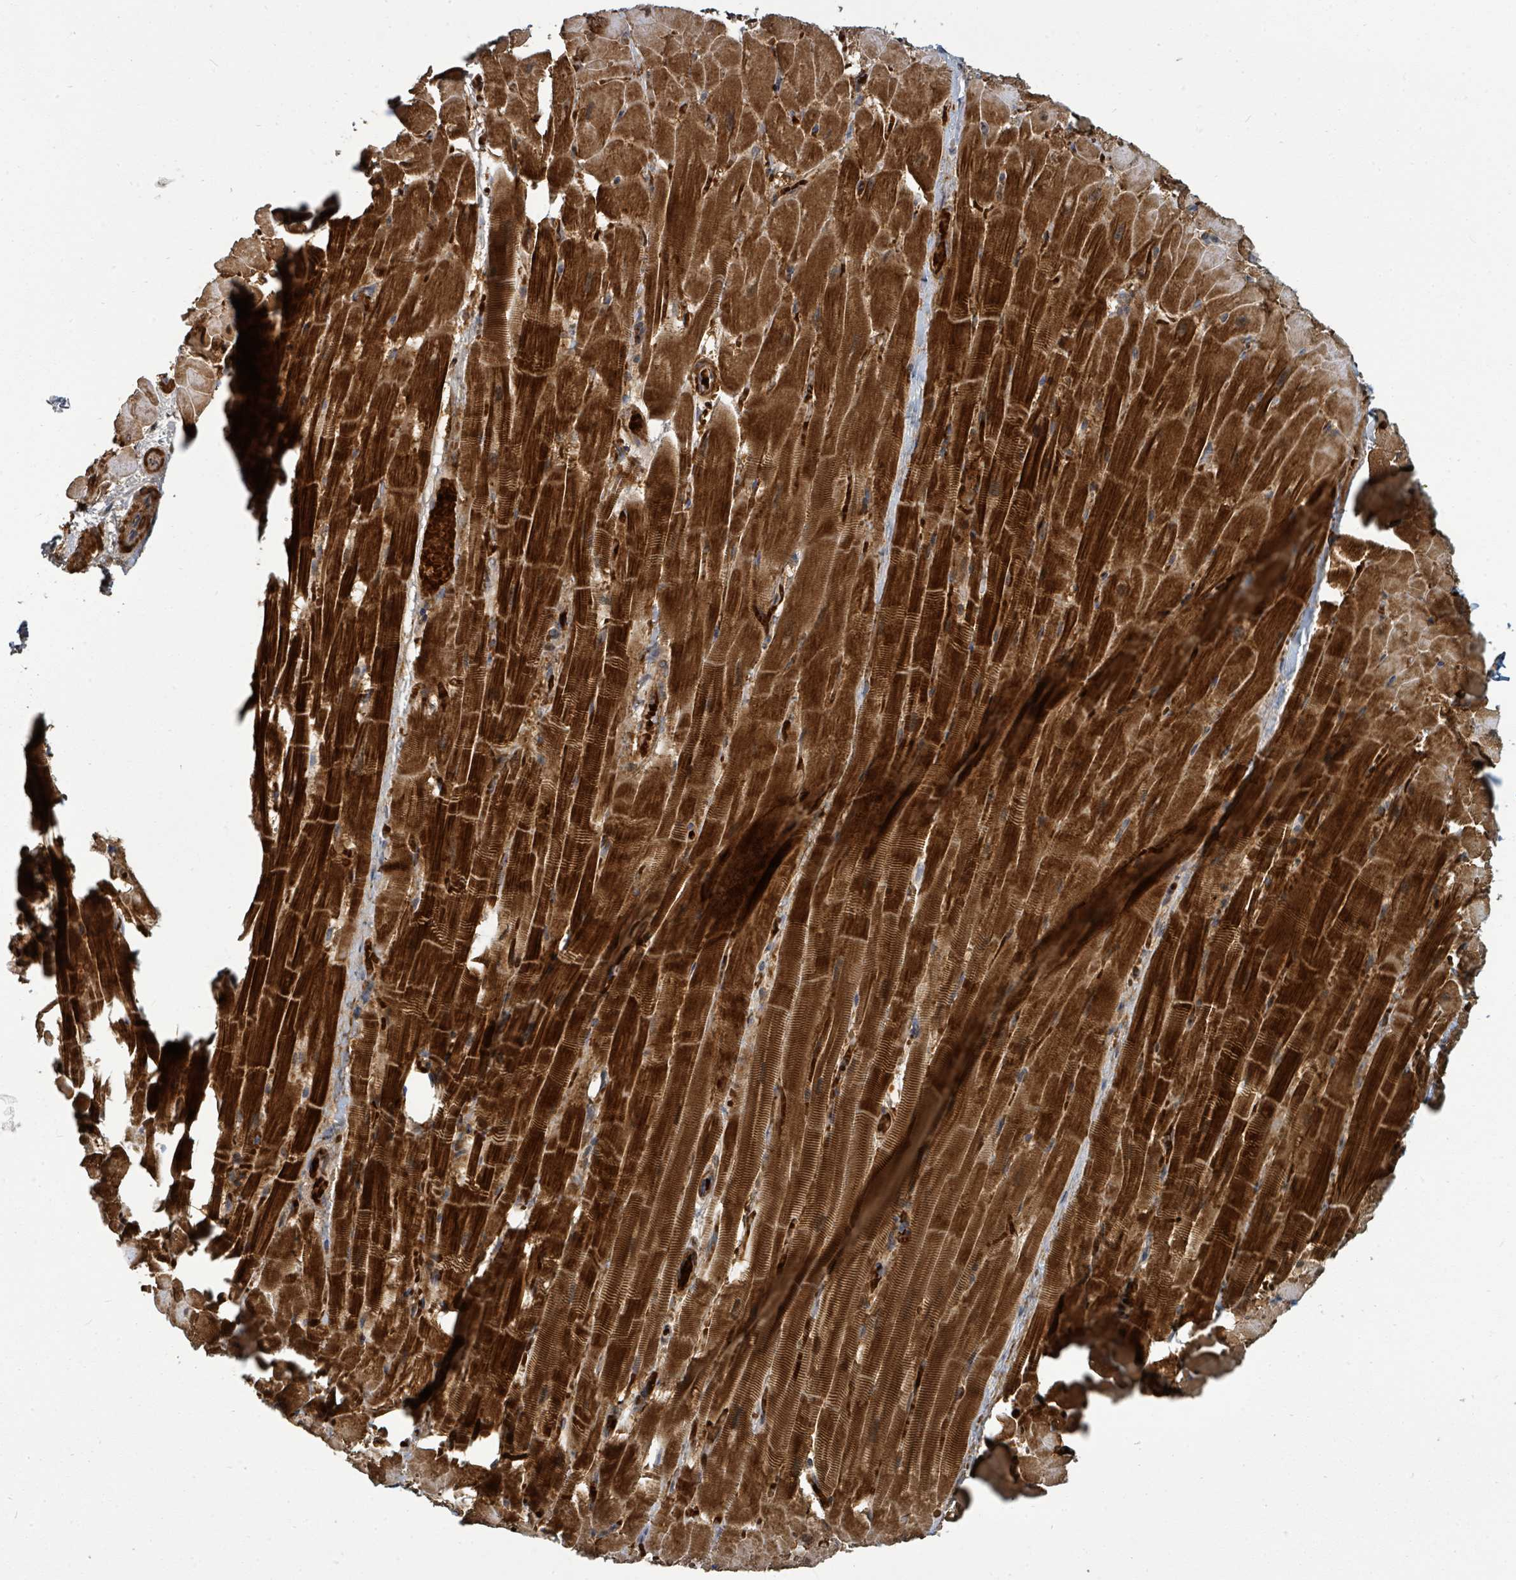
{"staining": {"intensity": "strong", "quantity": ">75%", "location": "cytoplasmic/membranous"}, "tissue": "heart muscle", "cell_type": "Cardiomyocytes", "image_type": "normal", "snomed": [{"axis": "morphology", "description": "Normal tissue, NOS"}, {"axis": "topography", "description": "Heart"}], "caption": "This is a histology image of immunohistochemistry staining of normal heart muscle, which shows strong positivity in the cytoplasmic/membranous of cardiomyocytes.", "gene": "TRDMT1", "patient": {"sex": "male", "age": 37}}